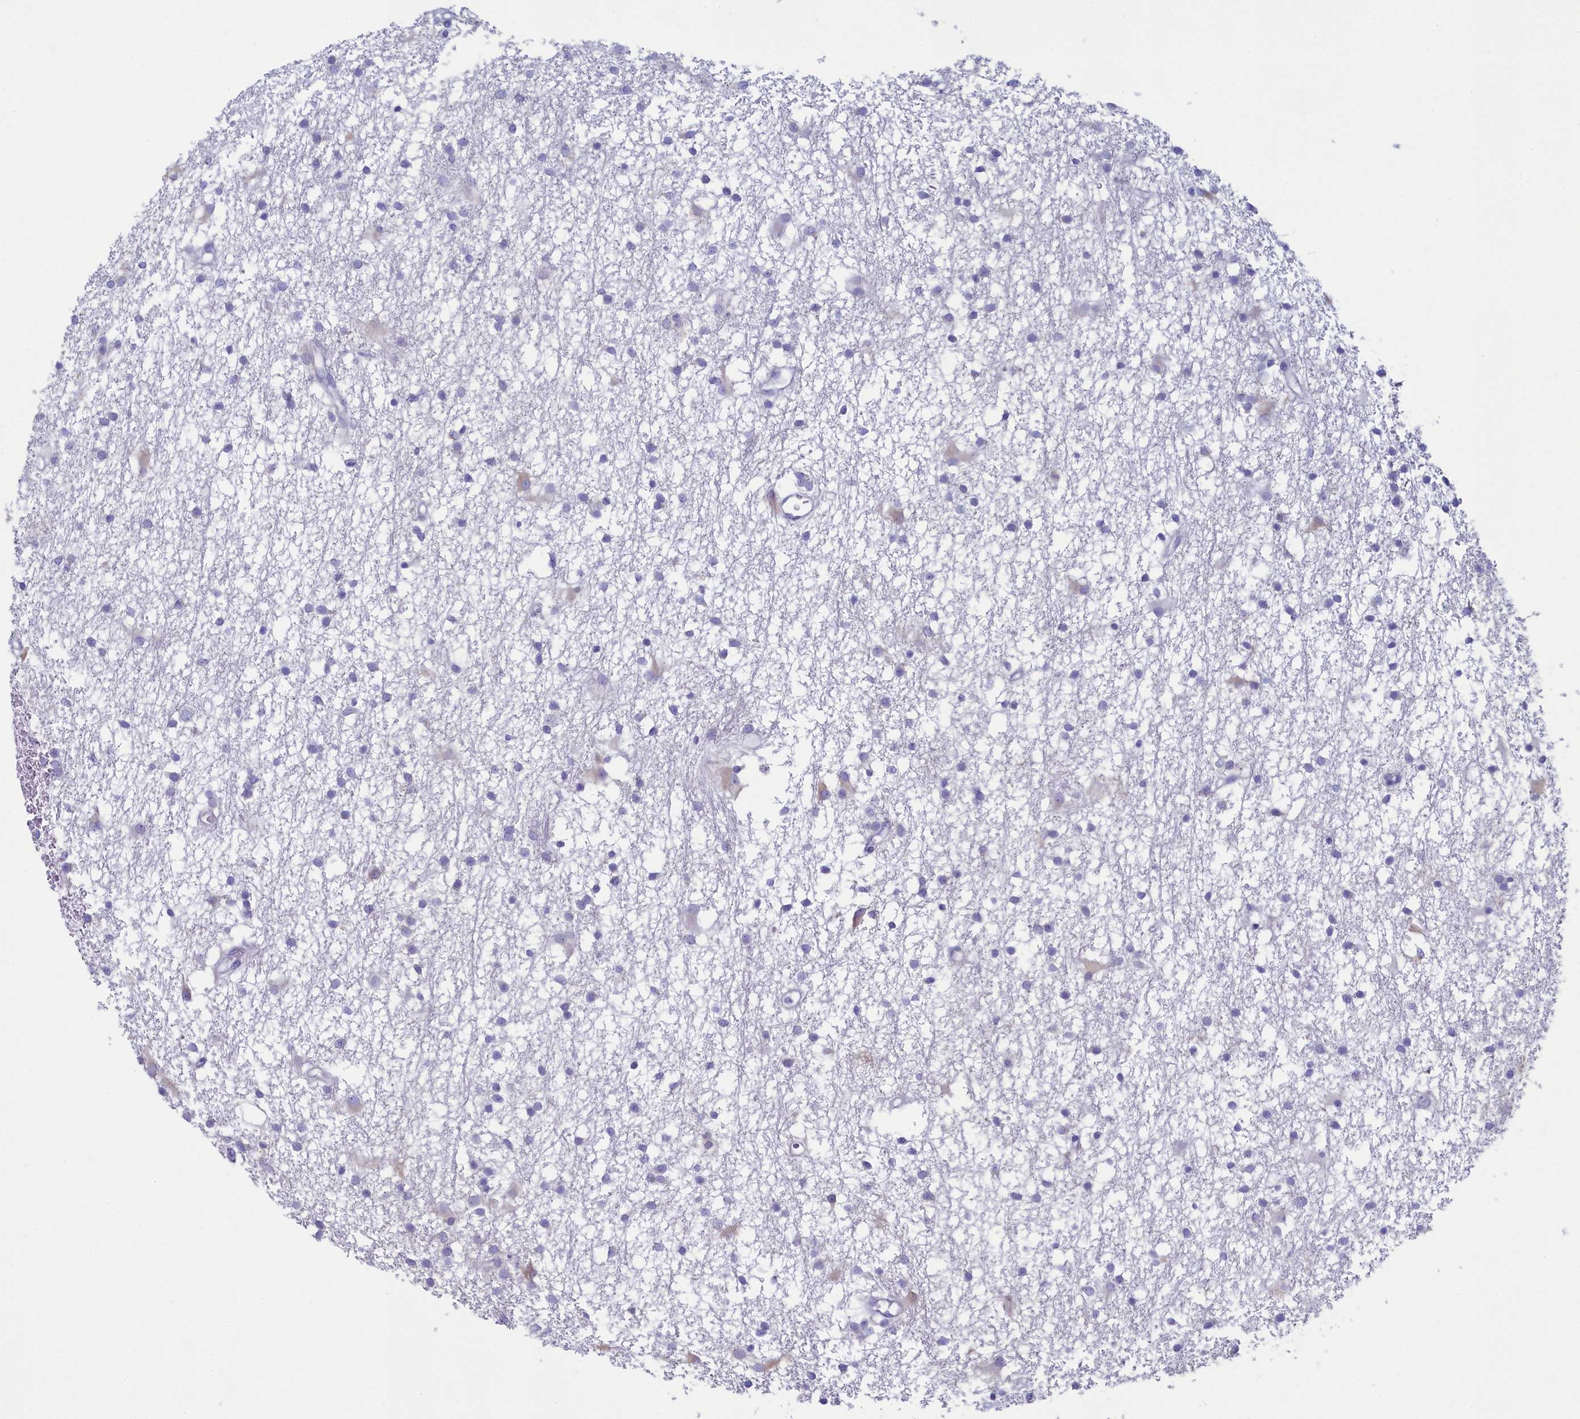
{"staining": {"intensity": "negative", "quantity": "none", "location": "none"}, "tissue": "glioma", "cell_type": "Tumor cells", "image_type": "cancer", "snomed": [{"axis": "morphology", "description": "Glioma, malignant, High grade"}, {"axis": "topography", "description": "Brain"}], "caption": "This is an immunohistochemistry (IHC) image of human glioma. There is no expression in tumor cells.", "gene": "SKA3", "patient": {"sex": "male", "age": 77}}